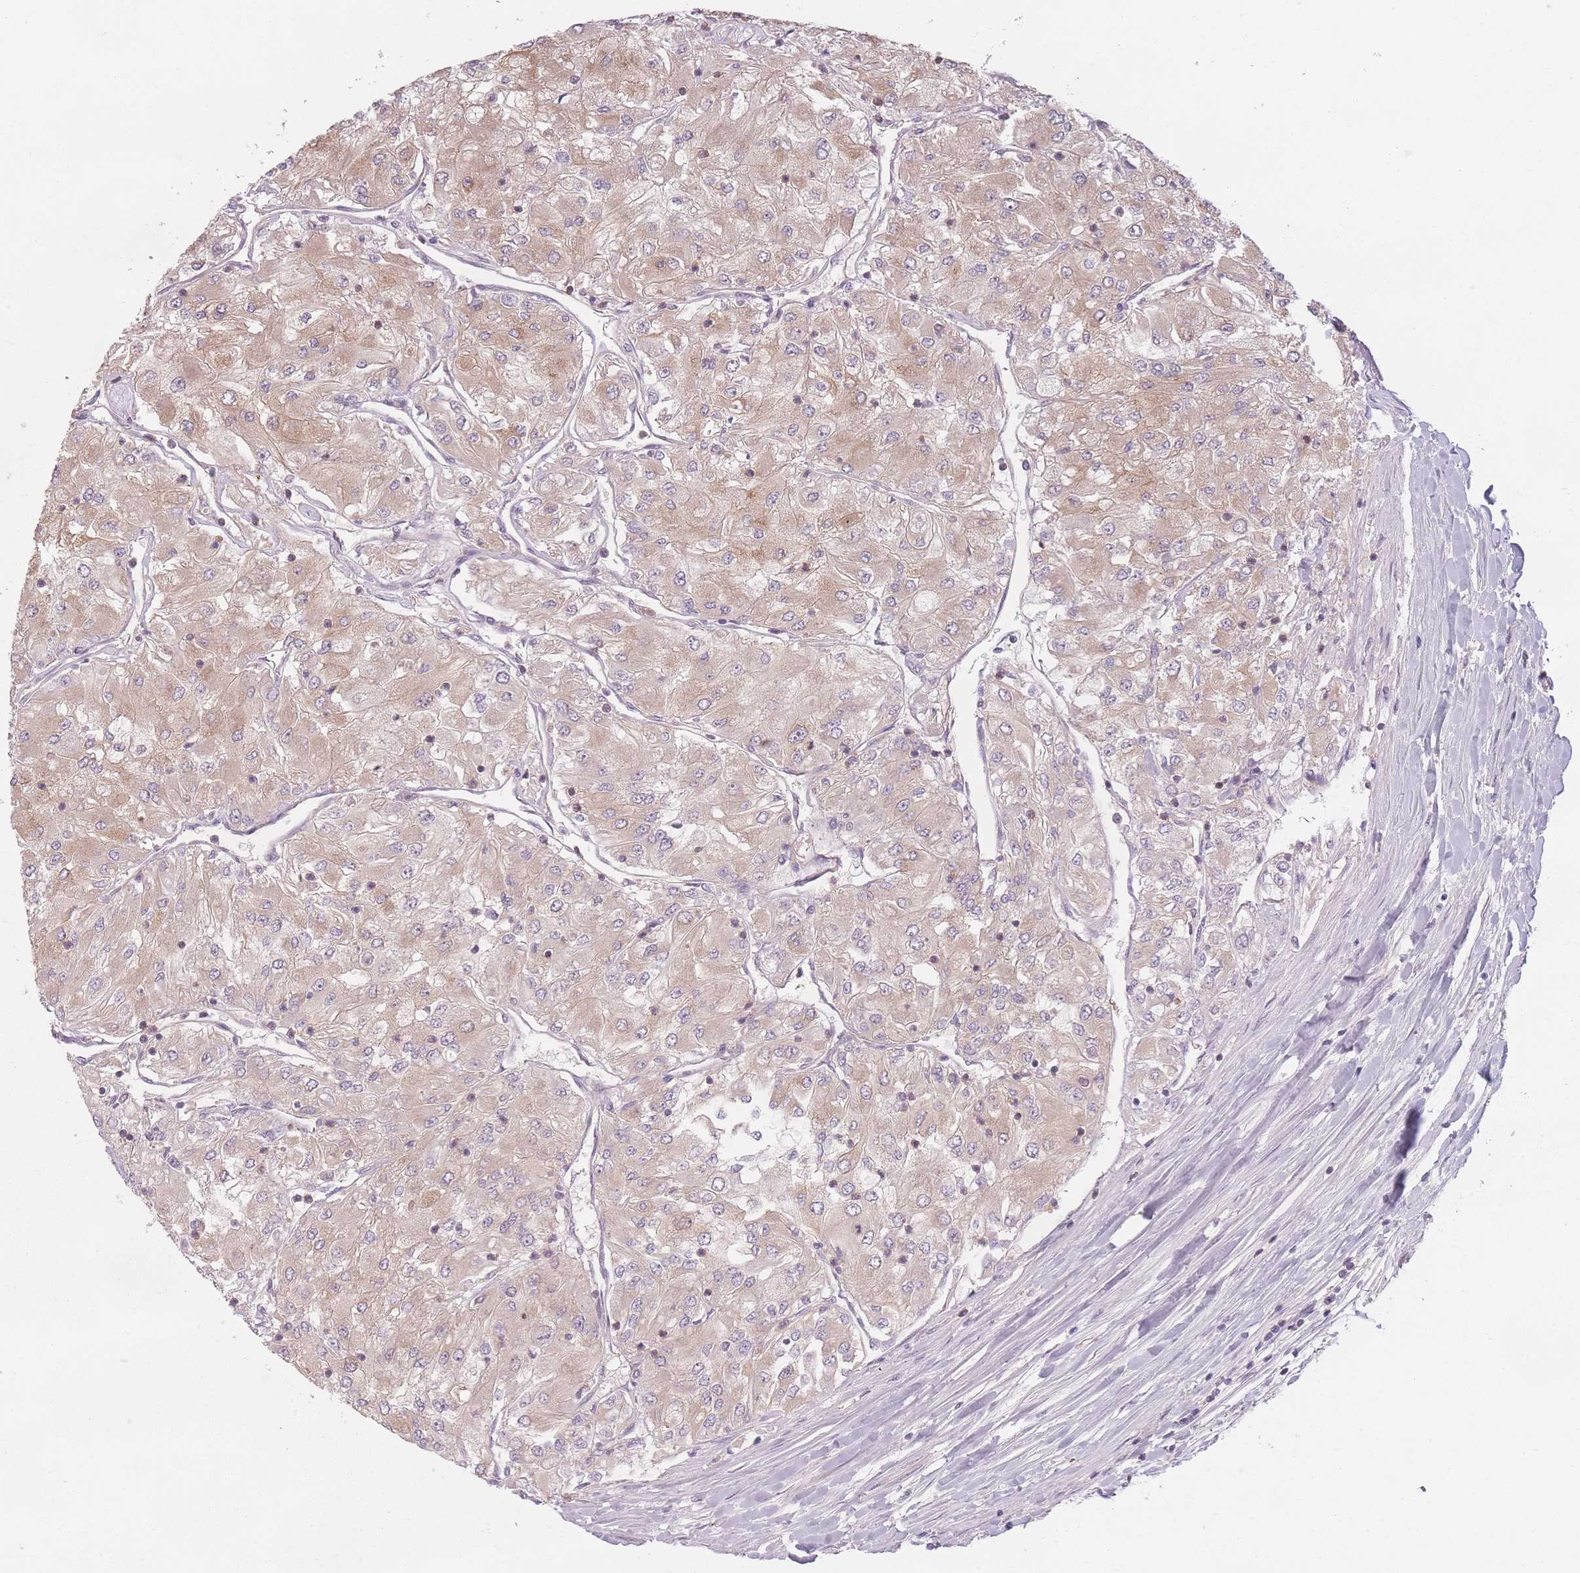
{"staining": {"intensity": "moderate", "quantity": "25%-75%", "location": "cytoplasmic/membranous"}, "tissue": "renal cancer", "cell_type": "Tumor cells", "image_type": "cancer", "snomed": [{"axis": "morphology", "description": "Adenocarcinoma, NOS"}, {"axis": "topography", "description": "Kidney"}], "caption": "A photomicrograph of human renal adenocarcinoma stained for a protein exhibits moderate cytoplasmic/membranous brown staining in tumor cells.", "gene": "NT5DC2", "patient": {"sex": "male", "age": 80}}